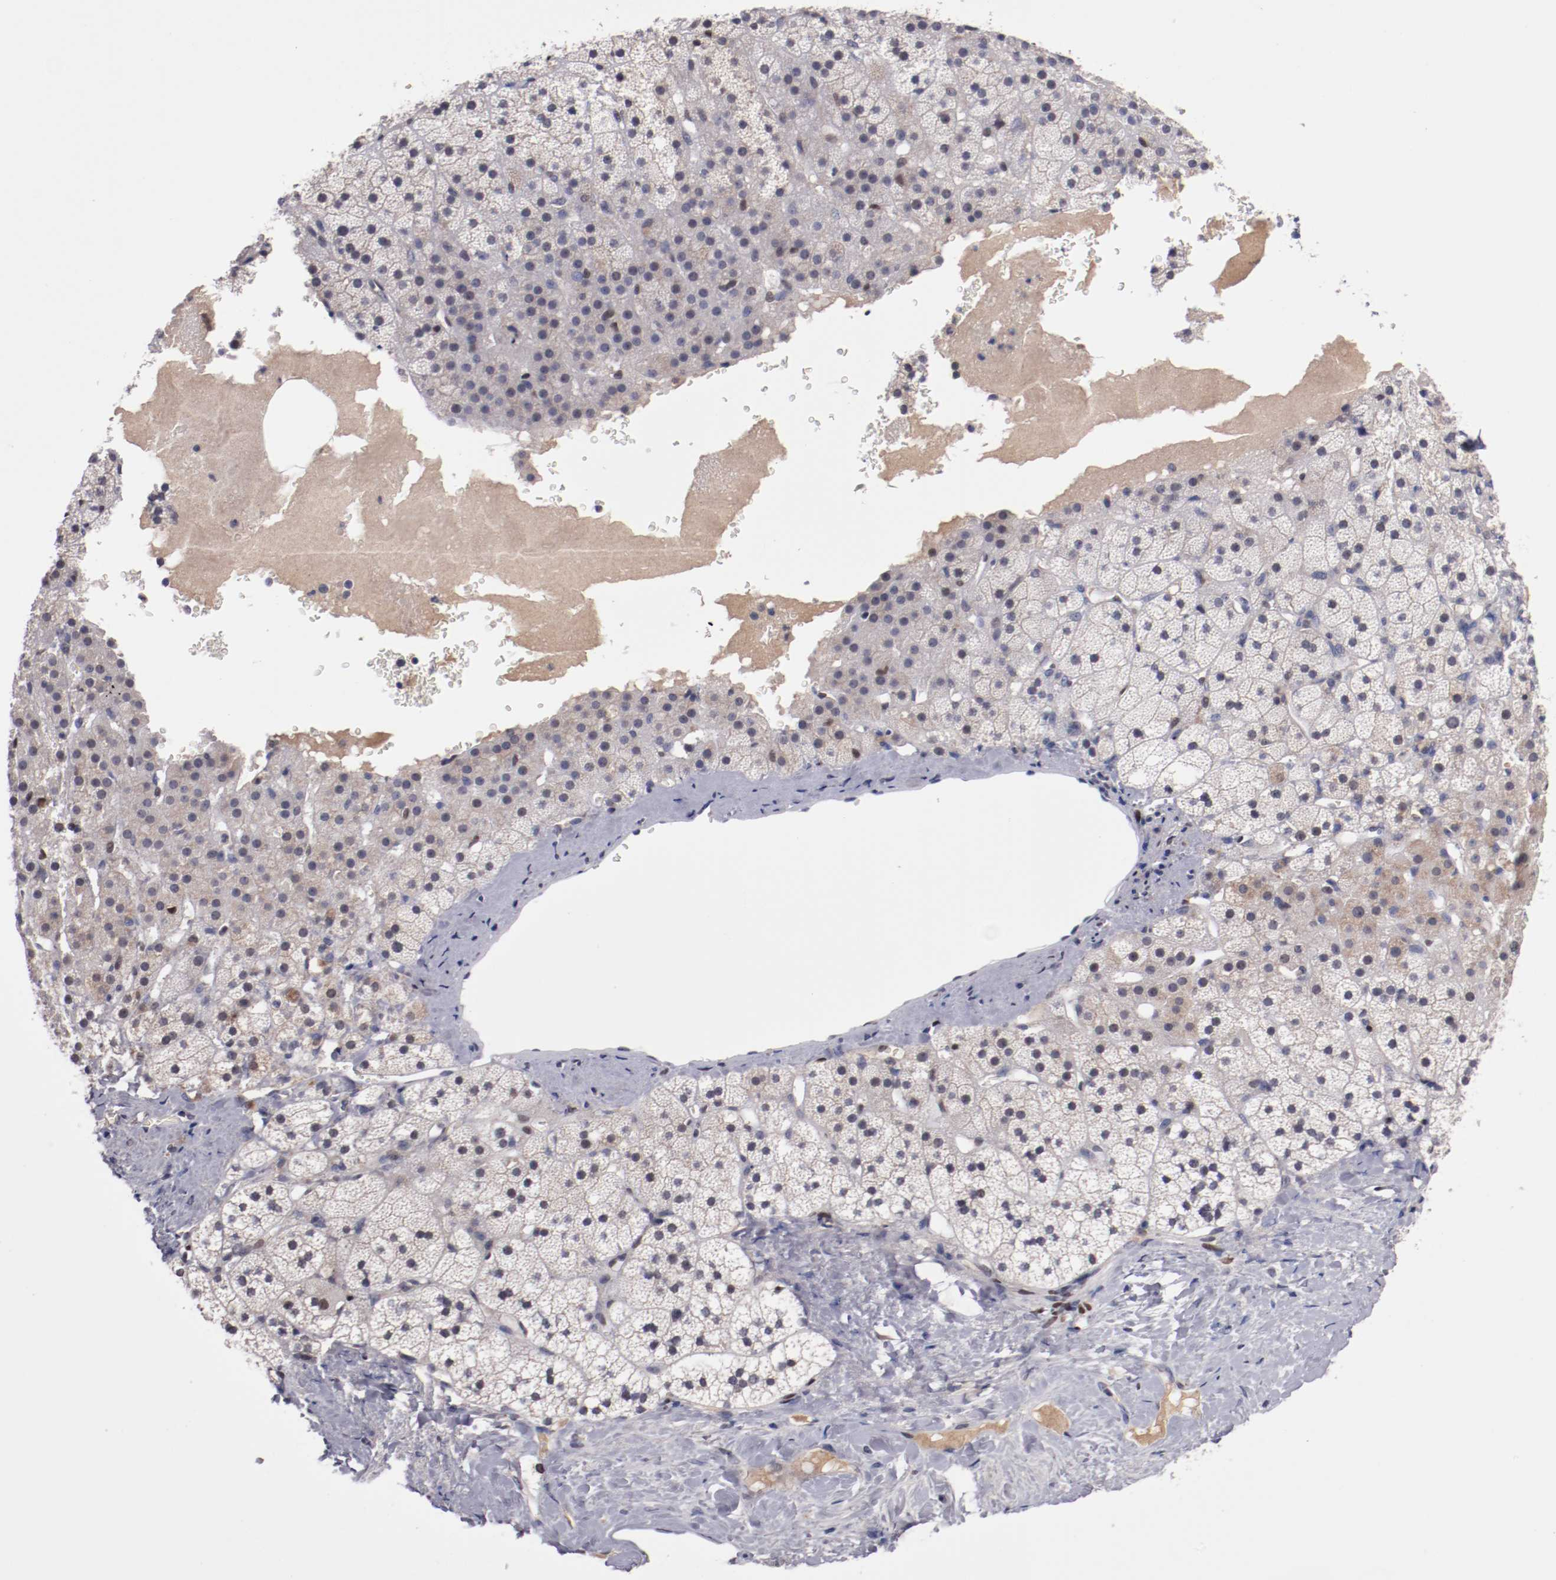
{"staining": {"intensity": "moderate", "quantity": "<25%", "location": "cytoplasmic/membranous,nuclear"}, "tissue": "adrenal gland", "cell_type": "Glandular cells", "image_type": "normal", "snomed": [{"axis": "morphology", "description": "Normal tissue, NOS"}, {"axis": "topography", "description": "Adrenal gland"}], "caption": "DAB immunohistochemical staining of unremarkable human adrenal gland exhibits moderate cytoplasmic/membranous,nuclear protein staining in about <25% of glandular cells. (Stains: DAB in brown, nuclei in blue, Microscopy: brightfield microscopy at high magnification).", "gene": "FAM81A", "patient": {"sex": "male", "age": 35}}